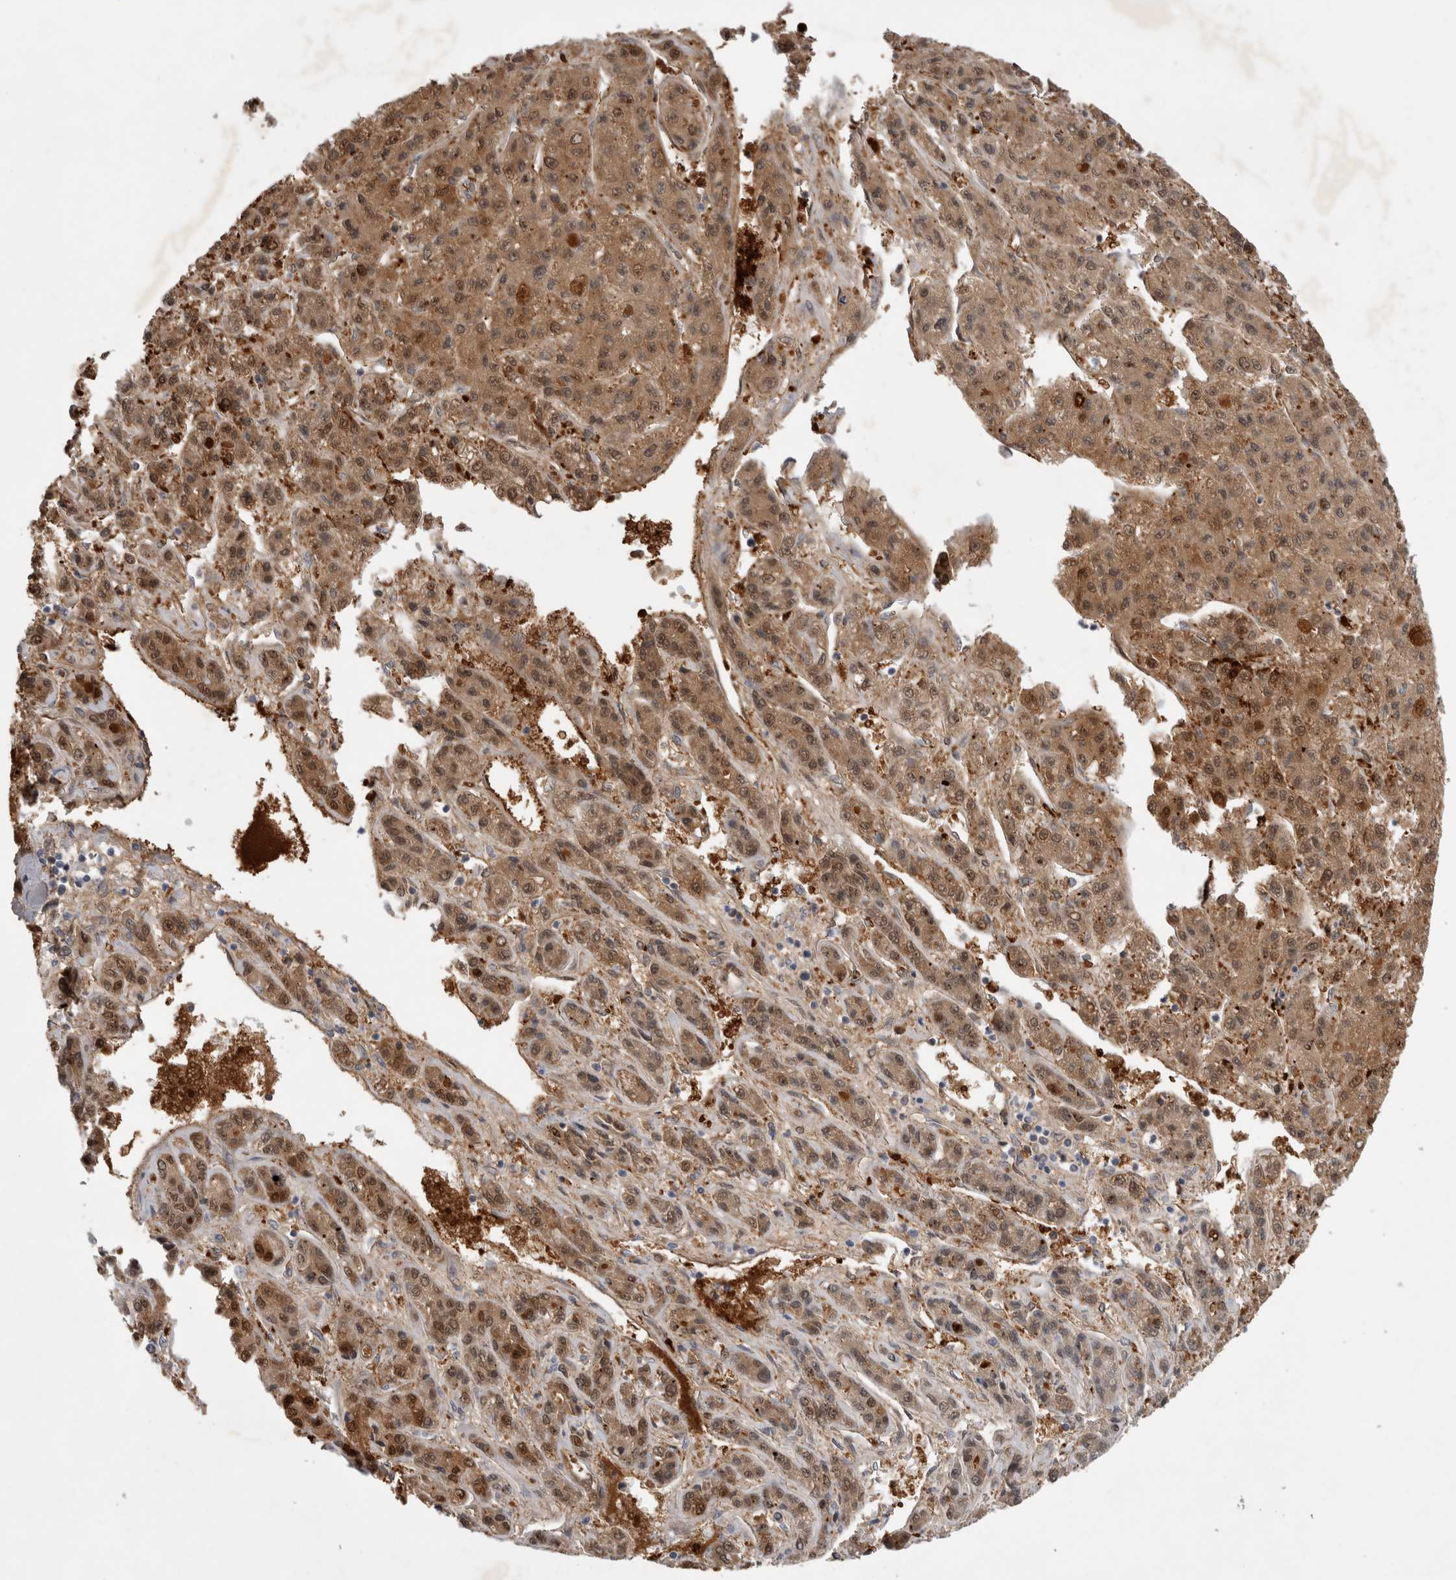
{"staining": {"intensity": "strong", "quantity": ">75%", "location": "cytoplasmic/membranous,nuclear"}, "tissue": "liver cancer", "cell_type": "Tumor cells", "image_type": "cancer", "snomed": [{"axis": "morphology", "description": "Carcinoma, Hepatocellular, NOS"}, {"axis": "topography", "description": "Liver"}], "caption": "Liver hepatocellular carcinoma stained with immunohistochemistry (IHC) shows strong cytoplasmic/membranous and nuclear expression in approximately >75% of tumor cells.", "gene": "ANKFY1", "patient": {"sex": "male", "age": 70}}